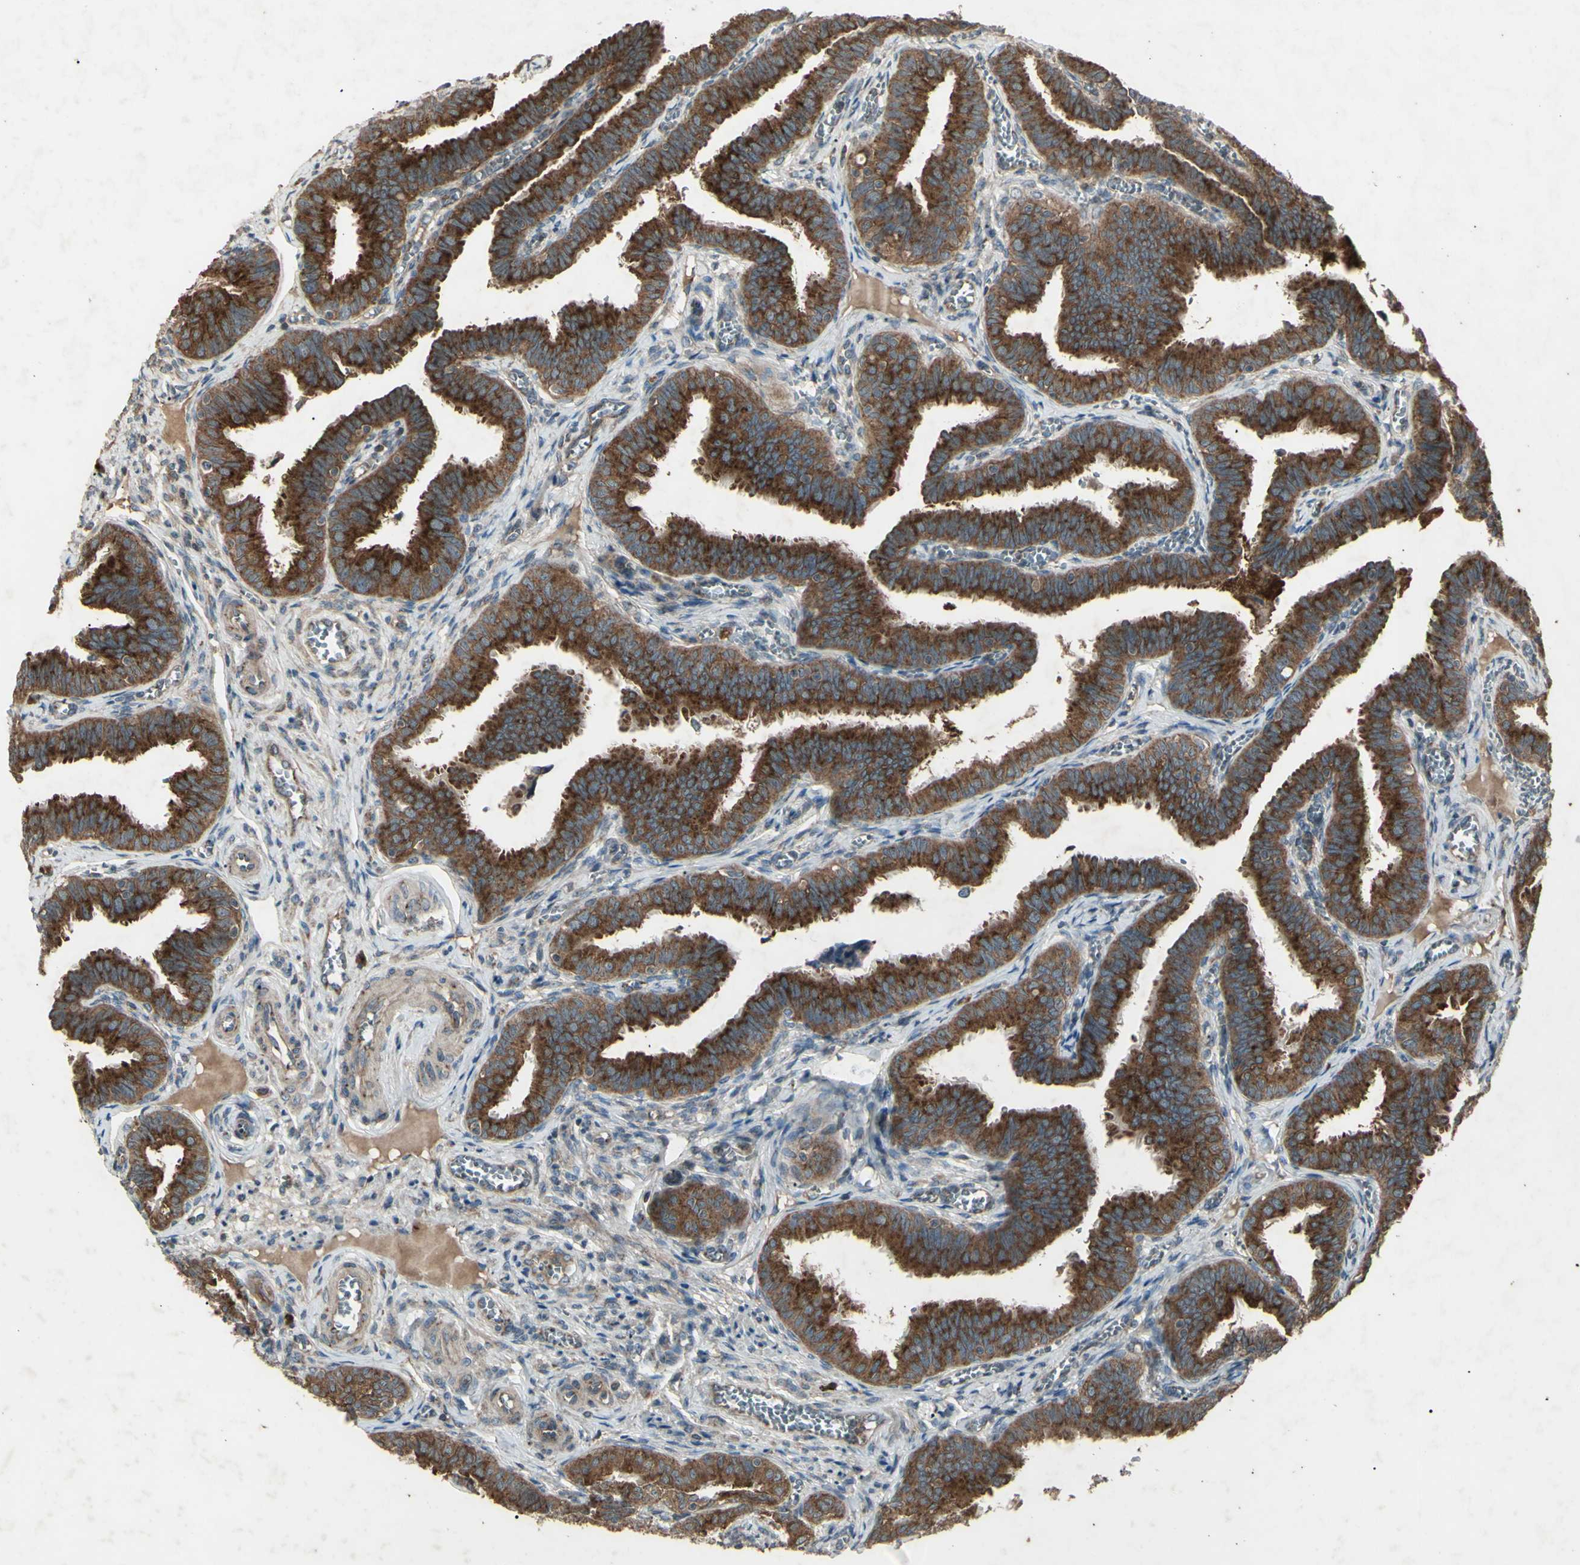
{"staining": {"intensity": "strong", "quantity": ">75%", "location": "cytoplasmic/membranous"}, "tissue": "fallopian tube", "cell_type": "Glandular cells", "image_type": "normal", "snomed": [{"axis": "morphology", "description": "Normal tissue, NOS"}, {"axis": "topography", "description": "Fallopian tube"}], "caption": "Protein staining of unremarkable fallopian tube displays strong cytoplasmic/membranous staining in about >75% of glandular cells. The staining is performed using DAB brown chromogen to label protein expression. The nuclei are counter-stained blue using hematoxylin.", "gene": "AP1G1", "patient": {"sex": "female", "age": 46}}